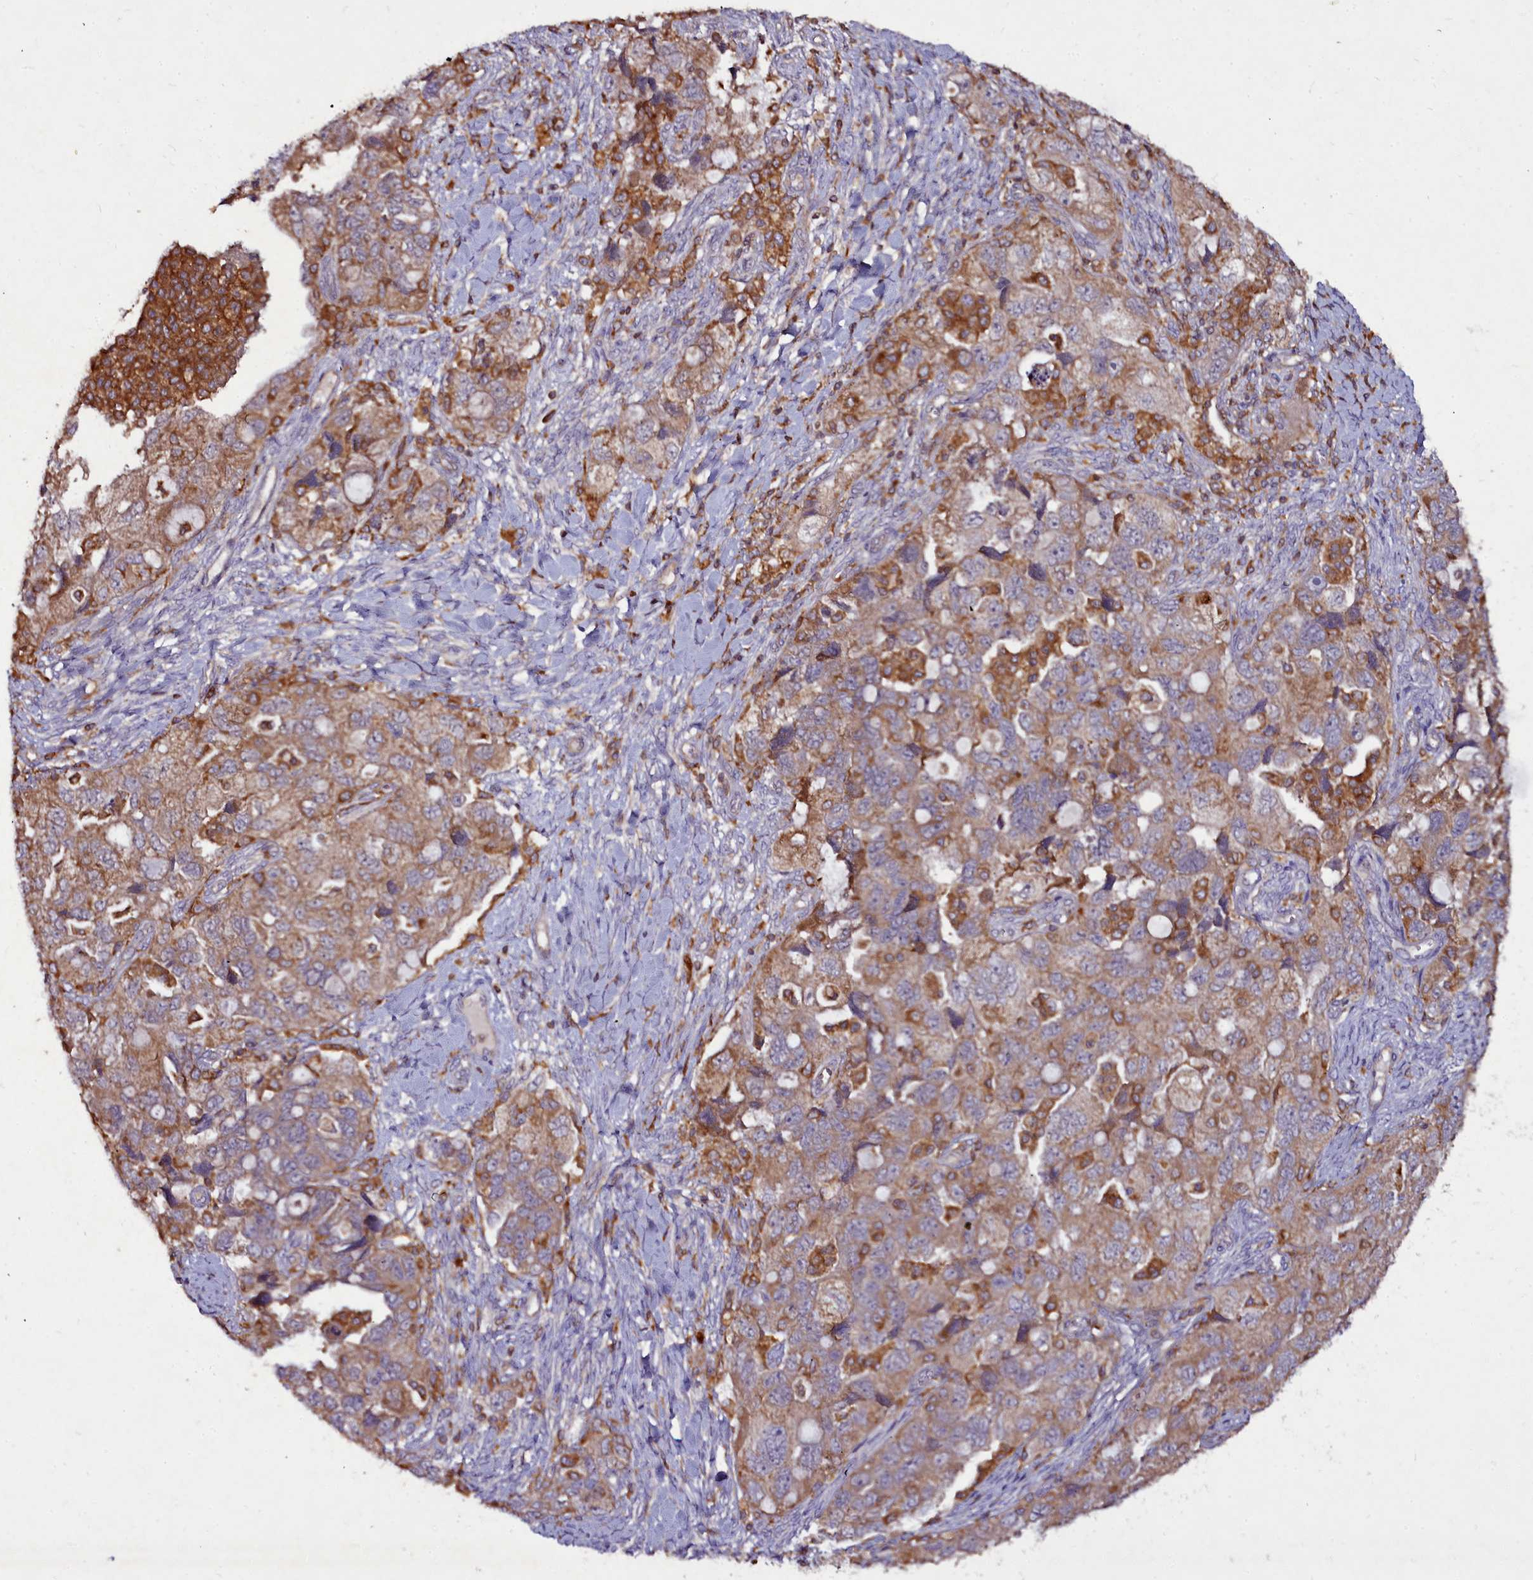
{"staining": {"intensity": "moderate", "quantity": ">75%", "location": "cytoplasmic/membranous"}, "tissue": "ovarian cancer", "cell_type": "Tumor cells", "image_type": "cancer", "snomed": [{"axis": "morphology", "description": "Carcinoma, NOS"}, {"axis": "morphology", "description": "Cystadenocarcinoma, serous, NOS"}, {"axis": "topography", "description": "Ovary"}], "caption": "This photomicrograph demonstrates ovarian cancer (serous cystadenocarcinoma) stained with immunohistochemistry to label a protein in brown. The cytoplasmic/membranous of tumor cells show moderate positivity for the protein. Nuclei are counter-stained blue.", "gene": "NCKAP1L", "patient": {"sex": "female", "age": 69}}